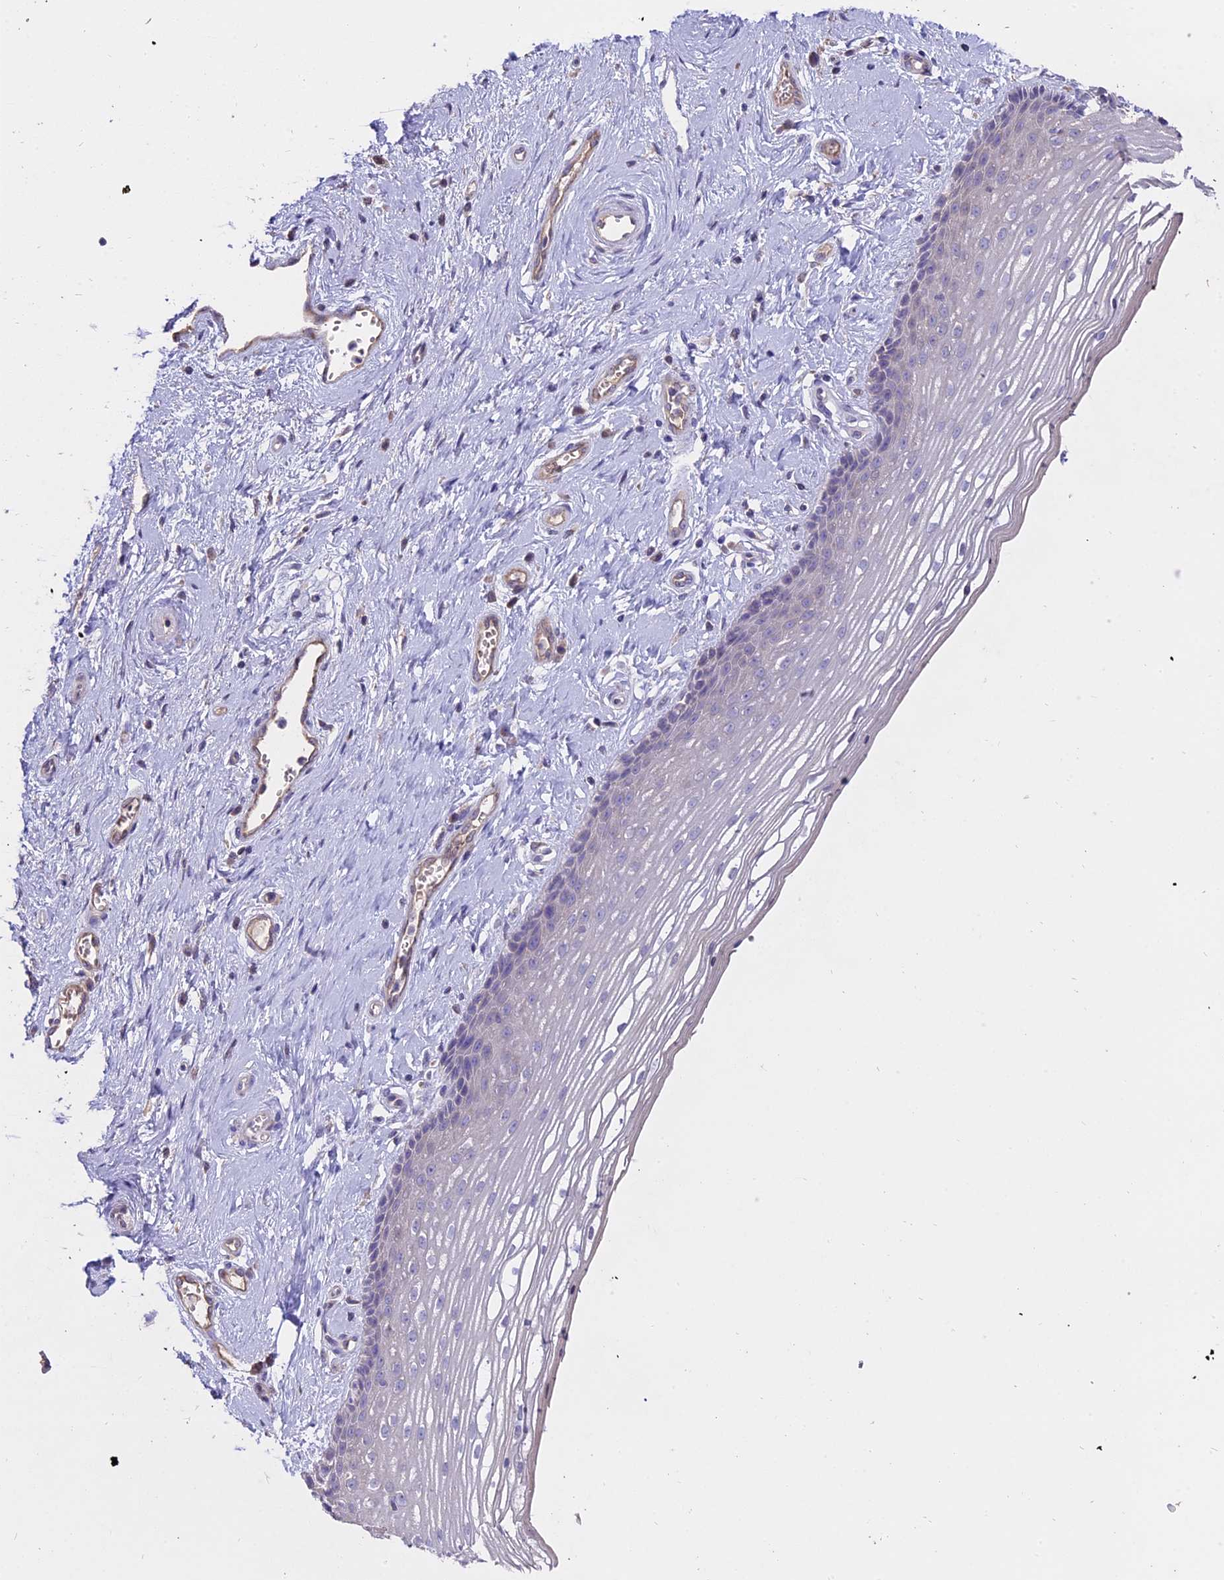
{"staining": {"intensity": "negative", "quantity": "none", "location": "none"}, "tissue": "vagina", "cell_type": "Squamous epithelial cells", "image_type": "normal", "snomed": [{"axis": "morphology", "description": "Normal tissue, NOS"}, {"axis": "topography", "description": "Vagina"}], "caption": "Human vagina stained for a protein using immunohistochemistry (IHC) demonstrates no positivity in squamous epithelial cells.", "gene": "WFDC2", "patient": {"sex": "female", "age": 46}}